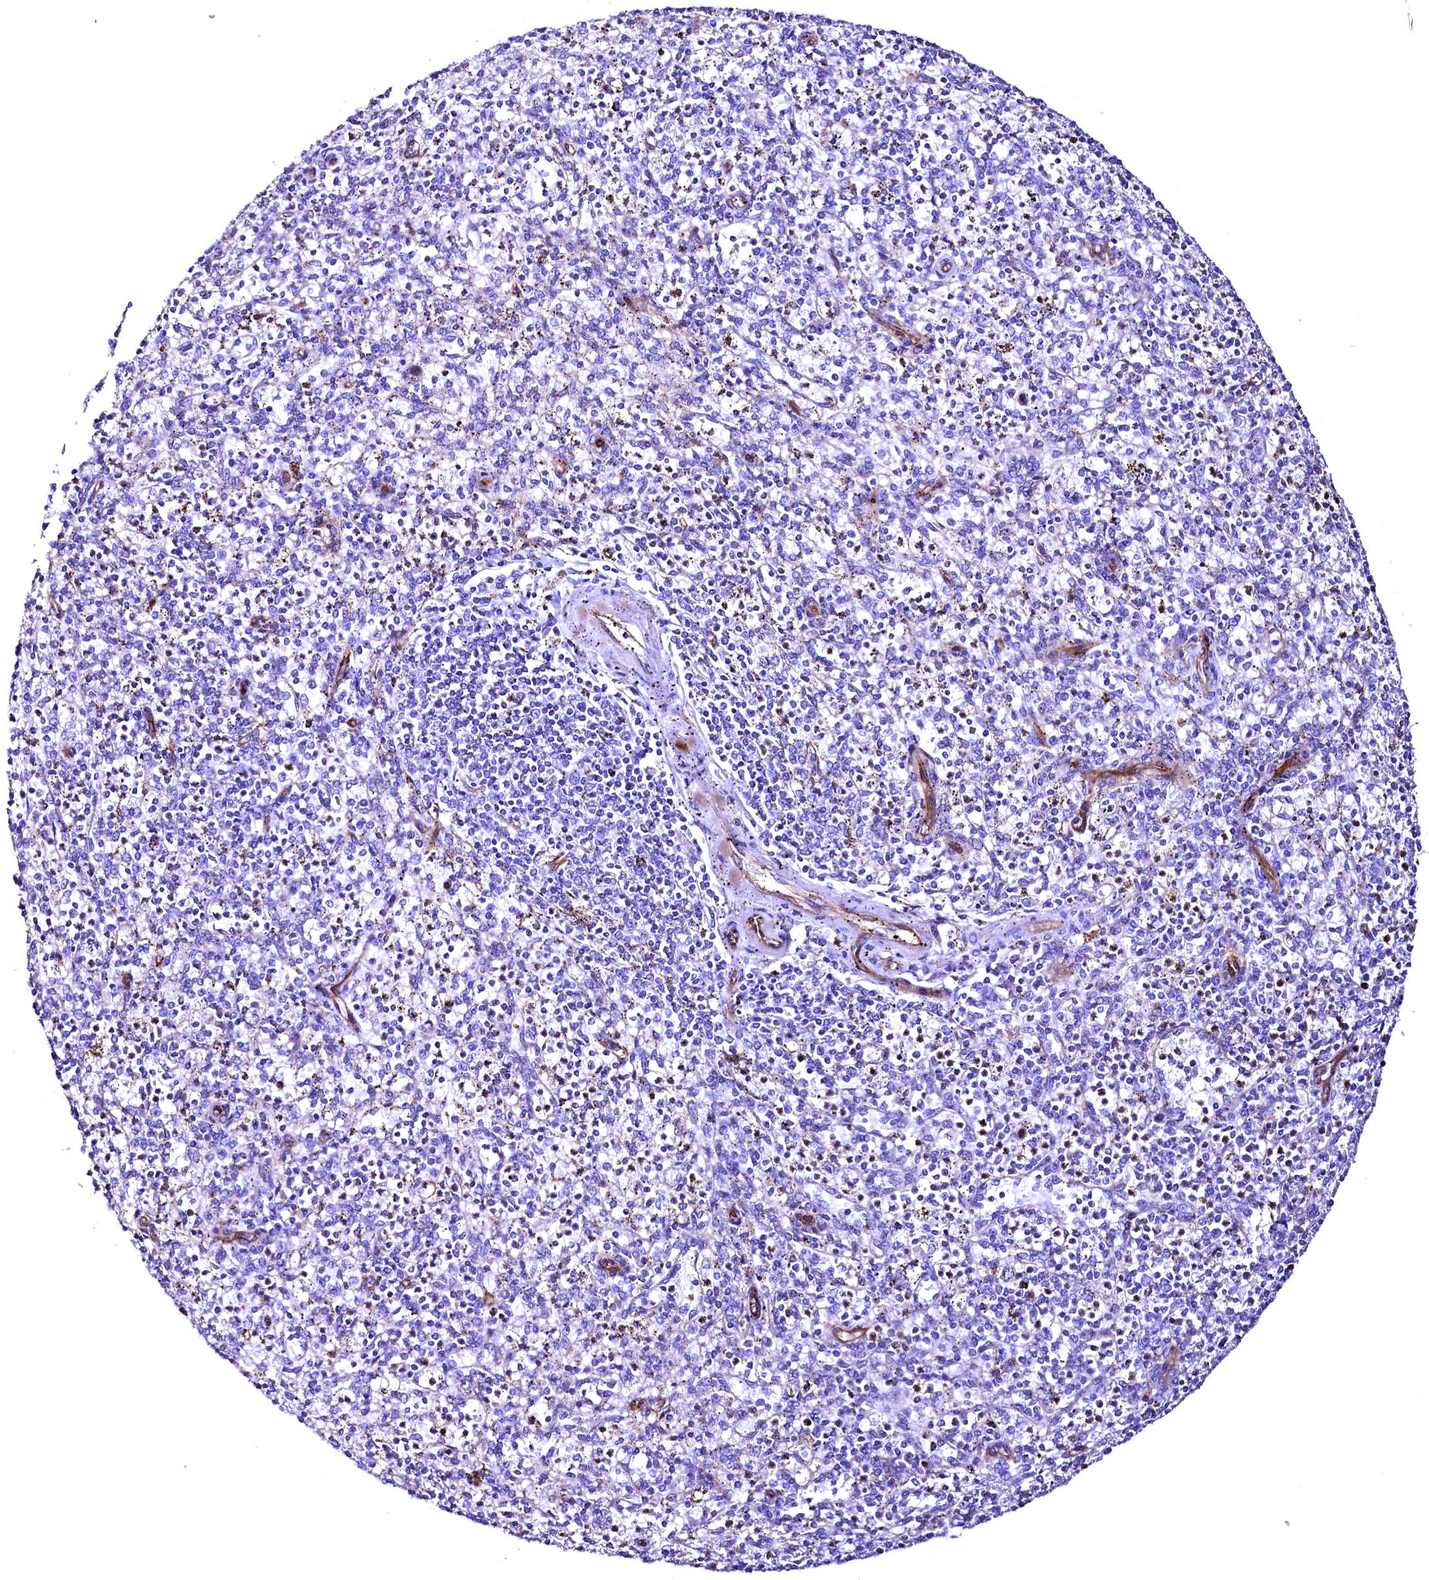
{"staining": {"intensity": "negative", "quantity": "none", "location": "none"}, "tissue": "spleen", "cell_type": "Cells in red pulp", "image_type": "normal", "snomed": [{"axis": "morphology", "description": "Normal tissue, NOS"}, {"axis": "topography", "description": "Spleen"}], "caption": "Cells in red pulp are negative for protein expression in benign human spleen. Nuclei are stained in blue.", "gene": "SLF1", "patient": {"sex": "male", "age": 72}}